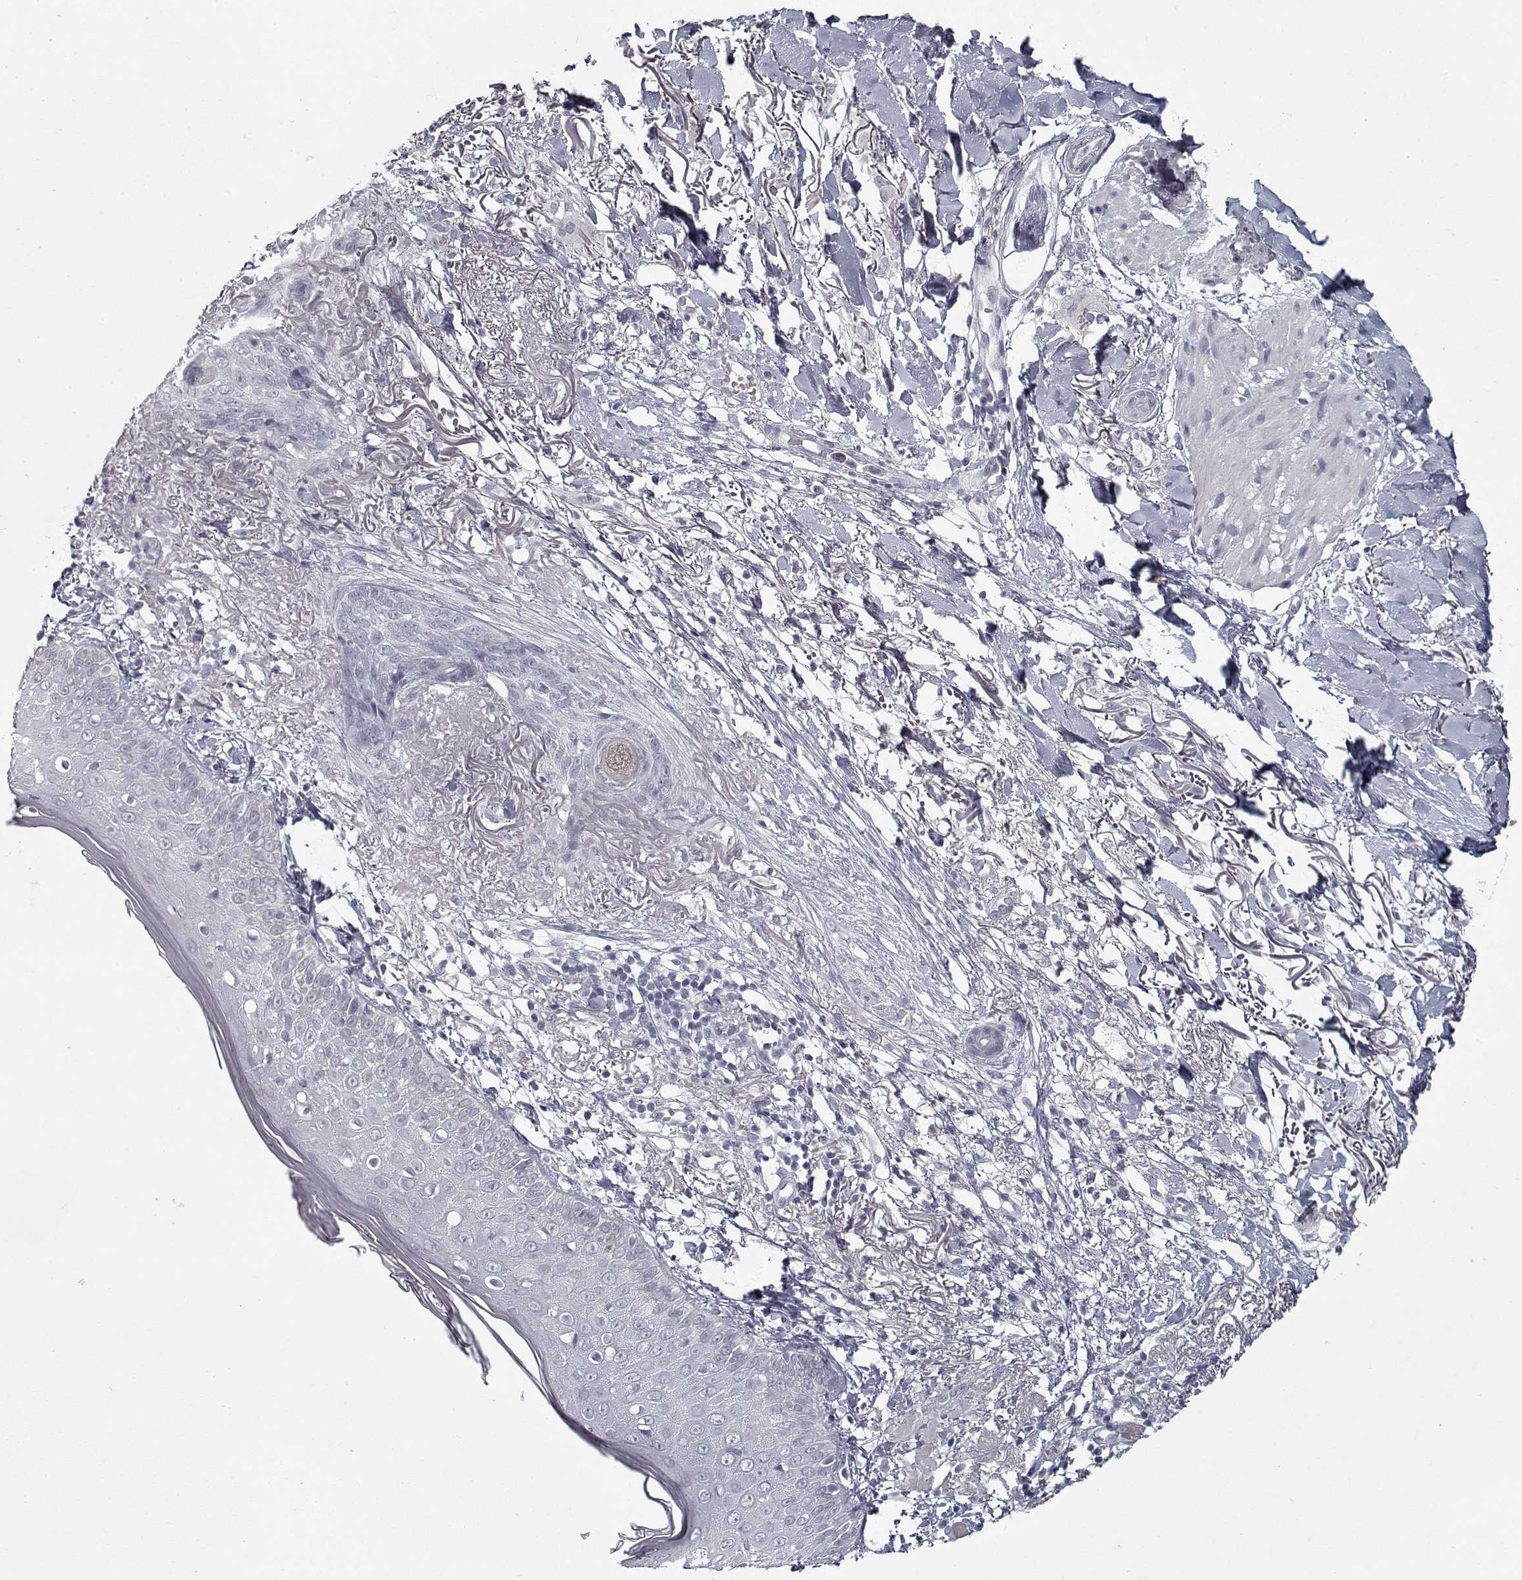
{"staining": {"intensity": "negative", "quantity": "none", "location": "none"}, "tissue": "skin cancer", "cell_type": "Tumor cells", "image_type": "cancer", "snomed": [{"axis": "morphology", "description": "Normal tissue, NOS"}, {"axis": "morphology", "description": "Basal cell carcinoma"}, {"axis": "topography", "description": "Skin"}], "caption": "IHC histopathology image of skin basal cell carcinoma stained for a protein (brown), which displays no expression in tumor cells.", "gene": "GAD2", "patient": {"sex": "male", "age": 84}}